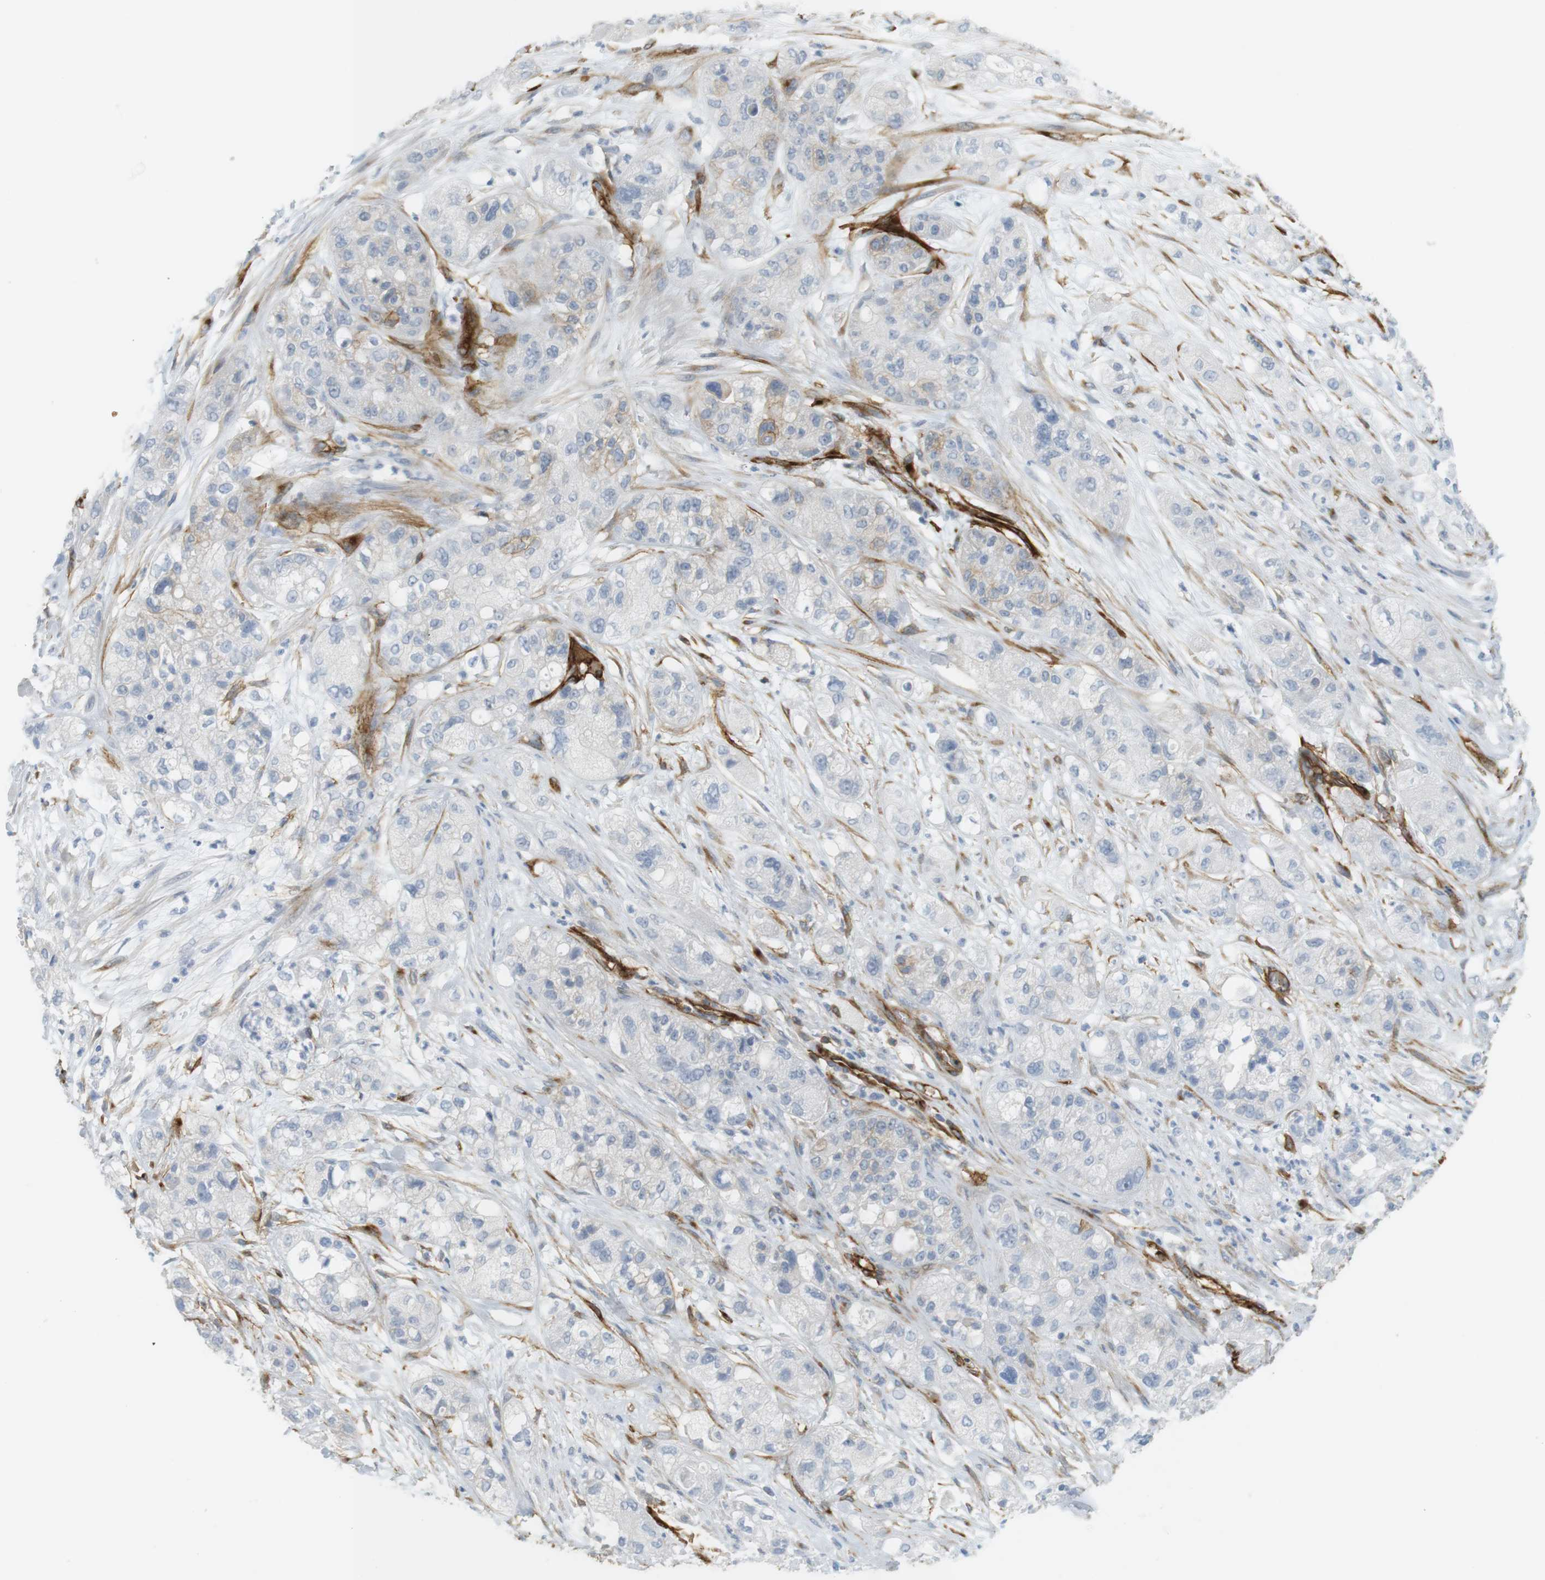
{"staining": {"intensity": "negative", "quantity": "none", "location": "none"}, "tissue": "pancreatic cancer", "cell_type": "Tumor cells", "image_type": "cancer", "snomed": [{"axis": "morphology", "description": "Adenocarcinoma, NOS"}, {"axis": "topography", "description": "Pancreas"}], "caption": "This is an immunohistochemistry micrograph of human pancreatic adenocarcinoma. There is no staining in tumor cells.", "gene": "F2R", "patient": {"sex": "female", "age": 78}}